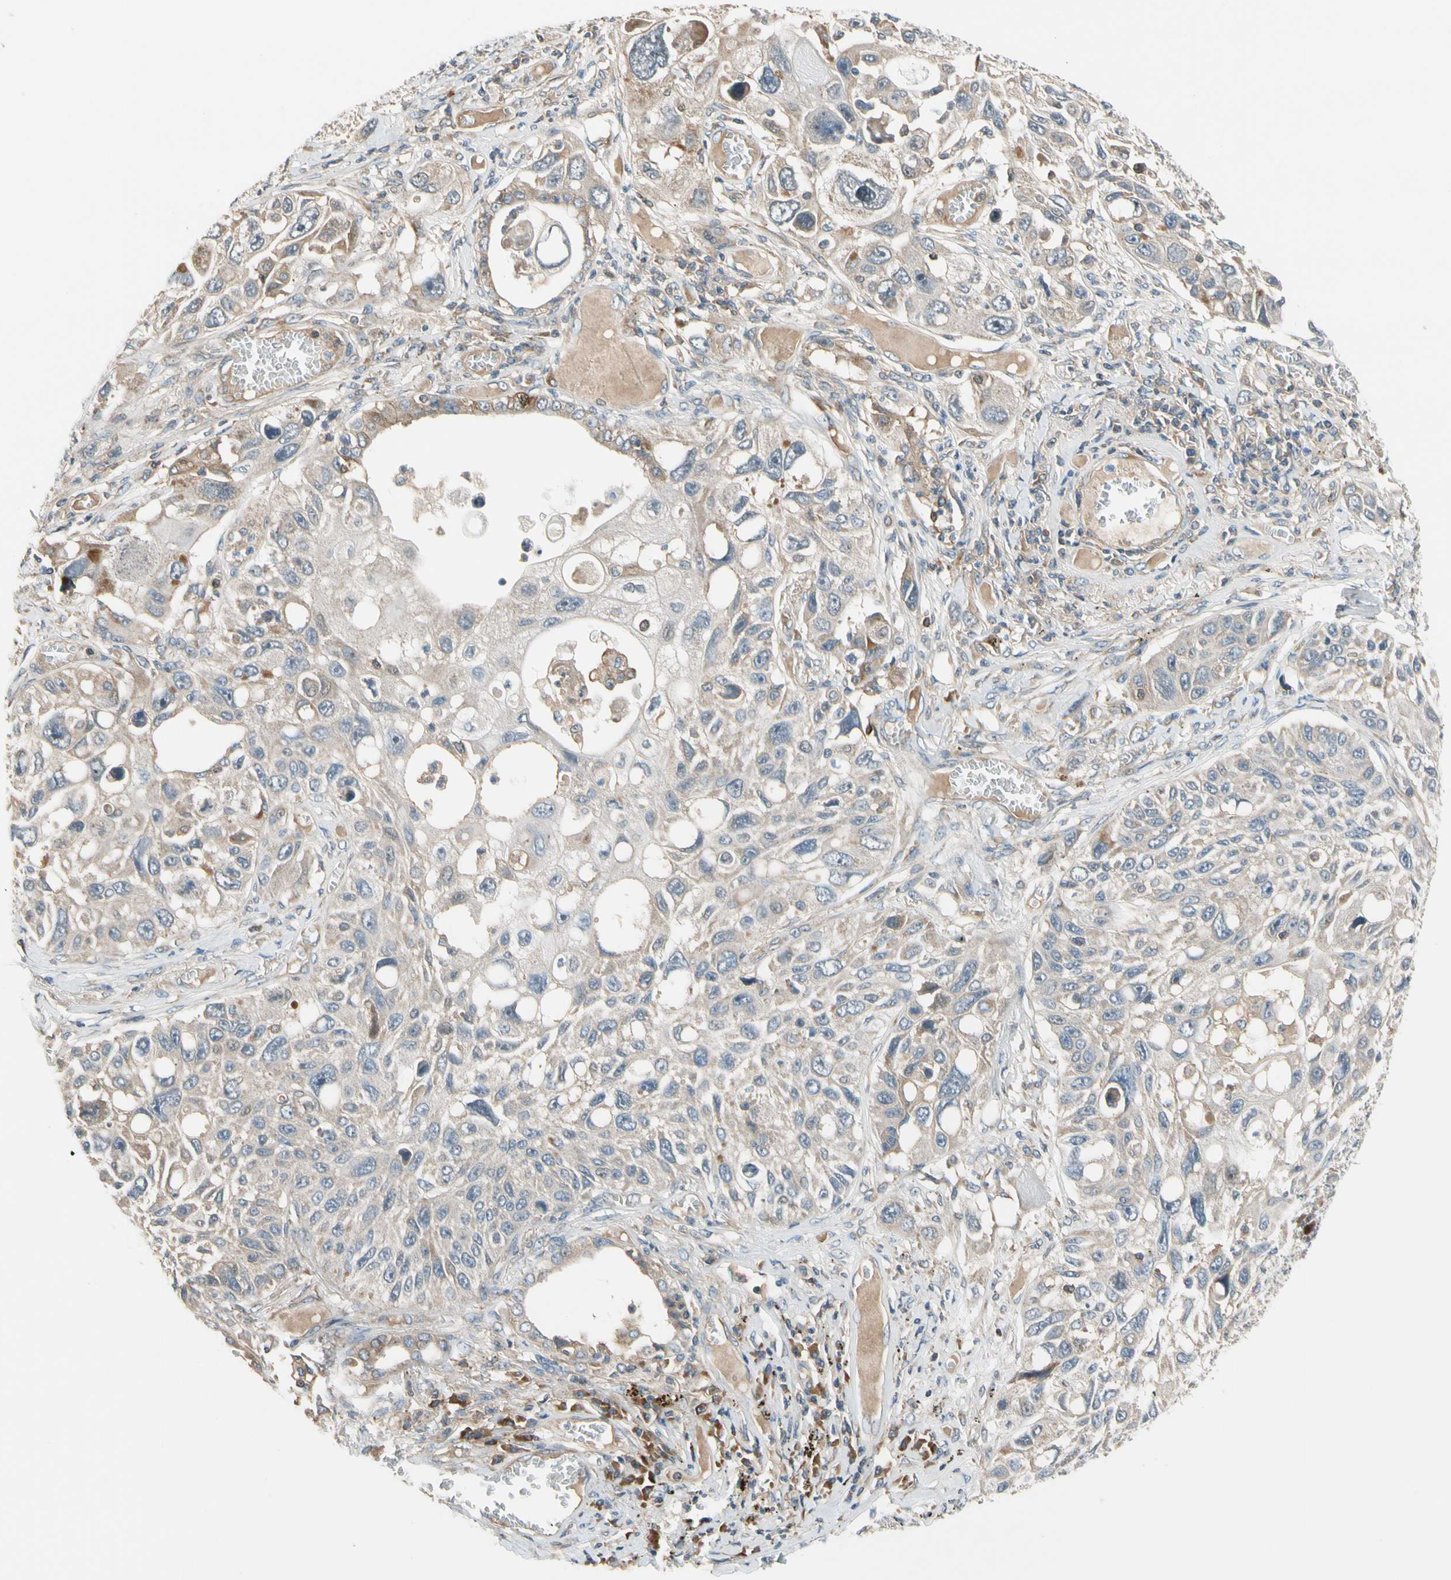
{"staining": {"intensity": "weak", "quantity": "<25%", "location": "cytoplasmic/membranous"}, "tissue": "lung cancer", "cell_type": "Tumor cells", "image_type": "cancer", "snomed": [{"axis": "morphology", "description": "Squamous cell carcinoma, NOS"}, {"axis": "topography", "description": "Lung"}], "caption": "Micrograph shows no significant protein expression in tumor cells of lung squamous cell carcinoma.", "gene": "MST1R", "patient": {"sex": "male", "age": 71}}